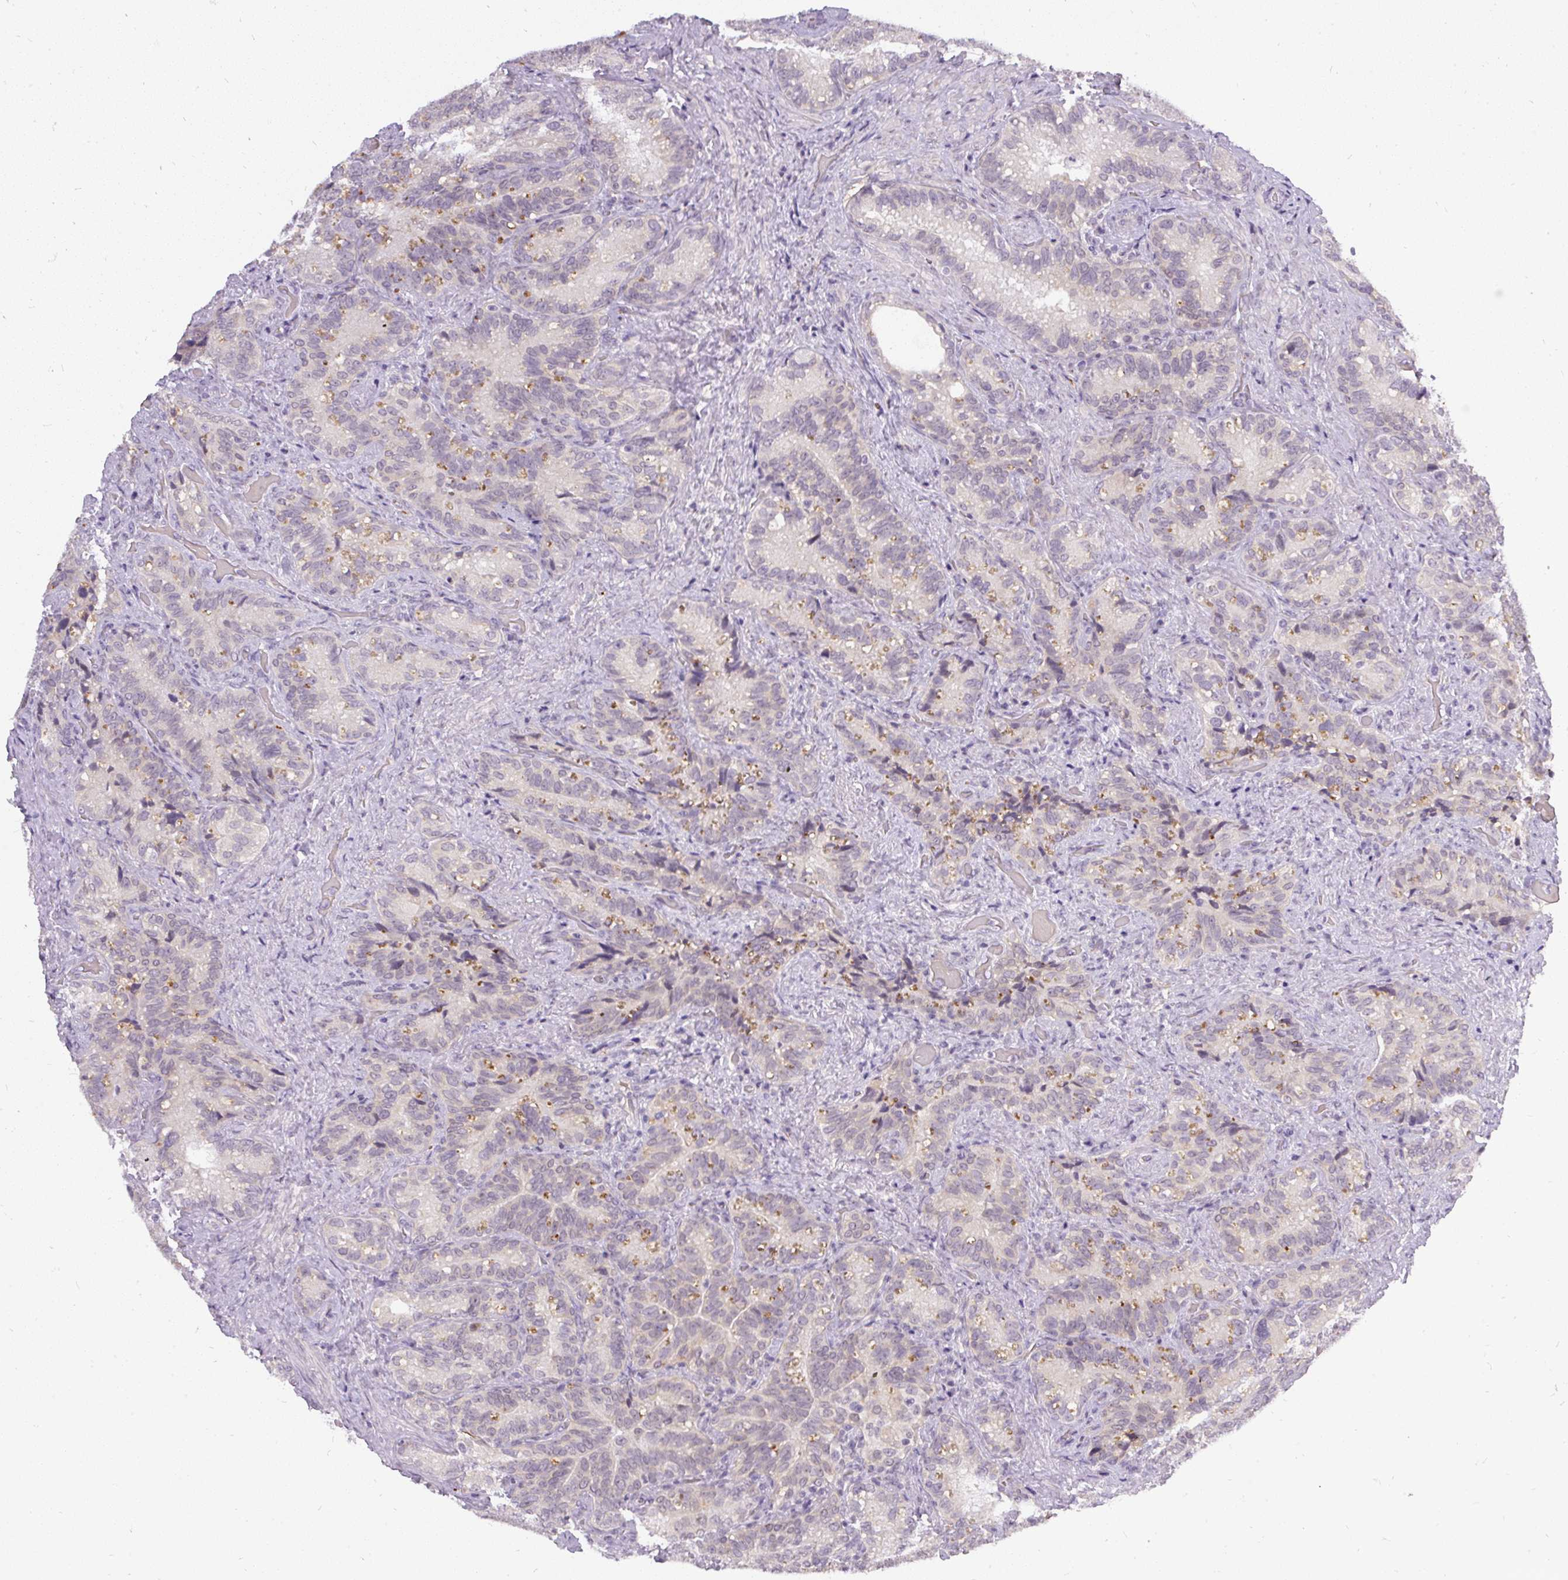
{"staining": {"intensity": "weak", "quantity": "<25%", "location": "nuclear"}, "tissue": "seminal vesicle", "cell_type": "Glandular cells", "image_type": "normal", "snomed": [{"axis": "morphology", "description": "Normal tissue, NOS"}, {"axis": "topography", "description": "Seminal veicle"}], "caption": "High magnification brightfield microscopy of normal seminal vesicle stained with DAB (3,3'-diaminobenzidine) (brown) and counterstained with hematoxylin (blue): glandular cells show no significant positivity. The staining is performed using DAB brown chromogen with nuclei counter-stained in using hematoxylin.", "gene": "FAM117B", "patient": {"sex": "male", "age": 68}}